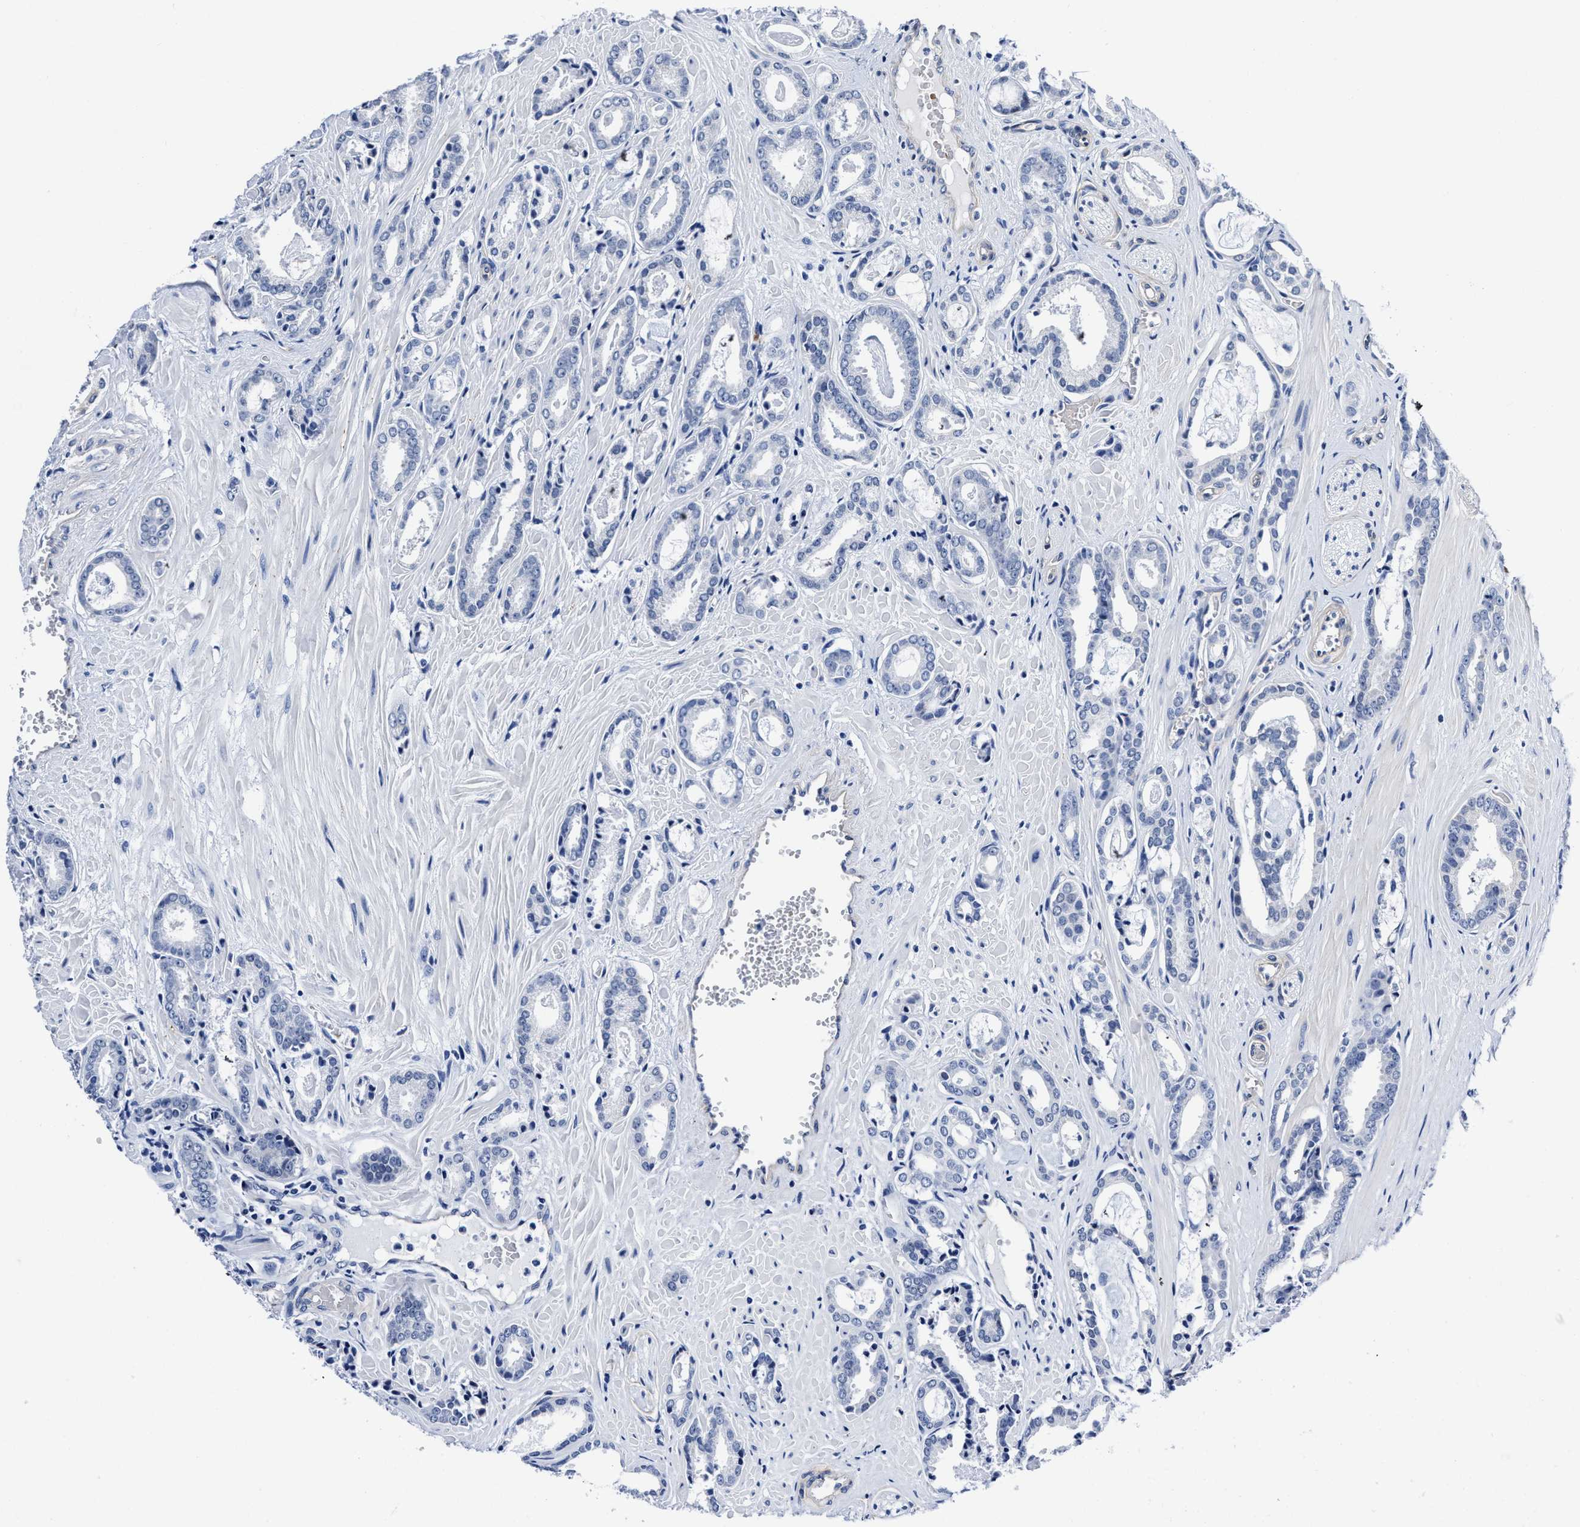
{"staining": {"intensity": "negative", "quantity": "none", "location": "none"}, "tissue": "prostate cancer", "cell_type": "Tumor cells", "image_type": "cancer", "snomed": [{"axis": "morphology", "description": "Adenocarcinoma, Low grade"}, {"axis": "topography", "description": "Prostate"}], "caption": "Photomicrograph shows no protein positivity in tumor cells of prostate cancer tissue.", "gene": "KCNMB3", "patient": {"sex": "male", "age": 53}}